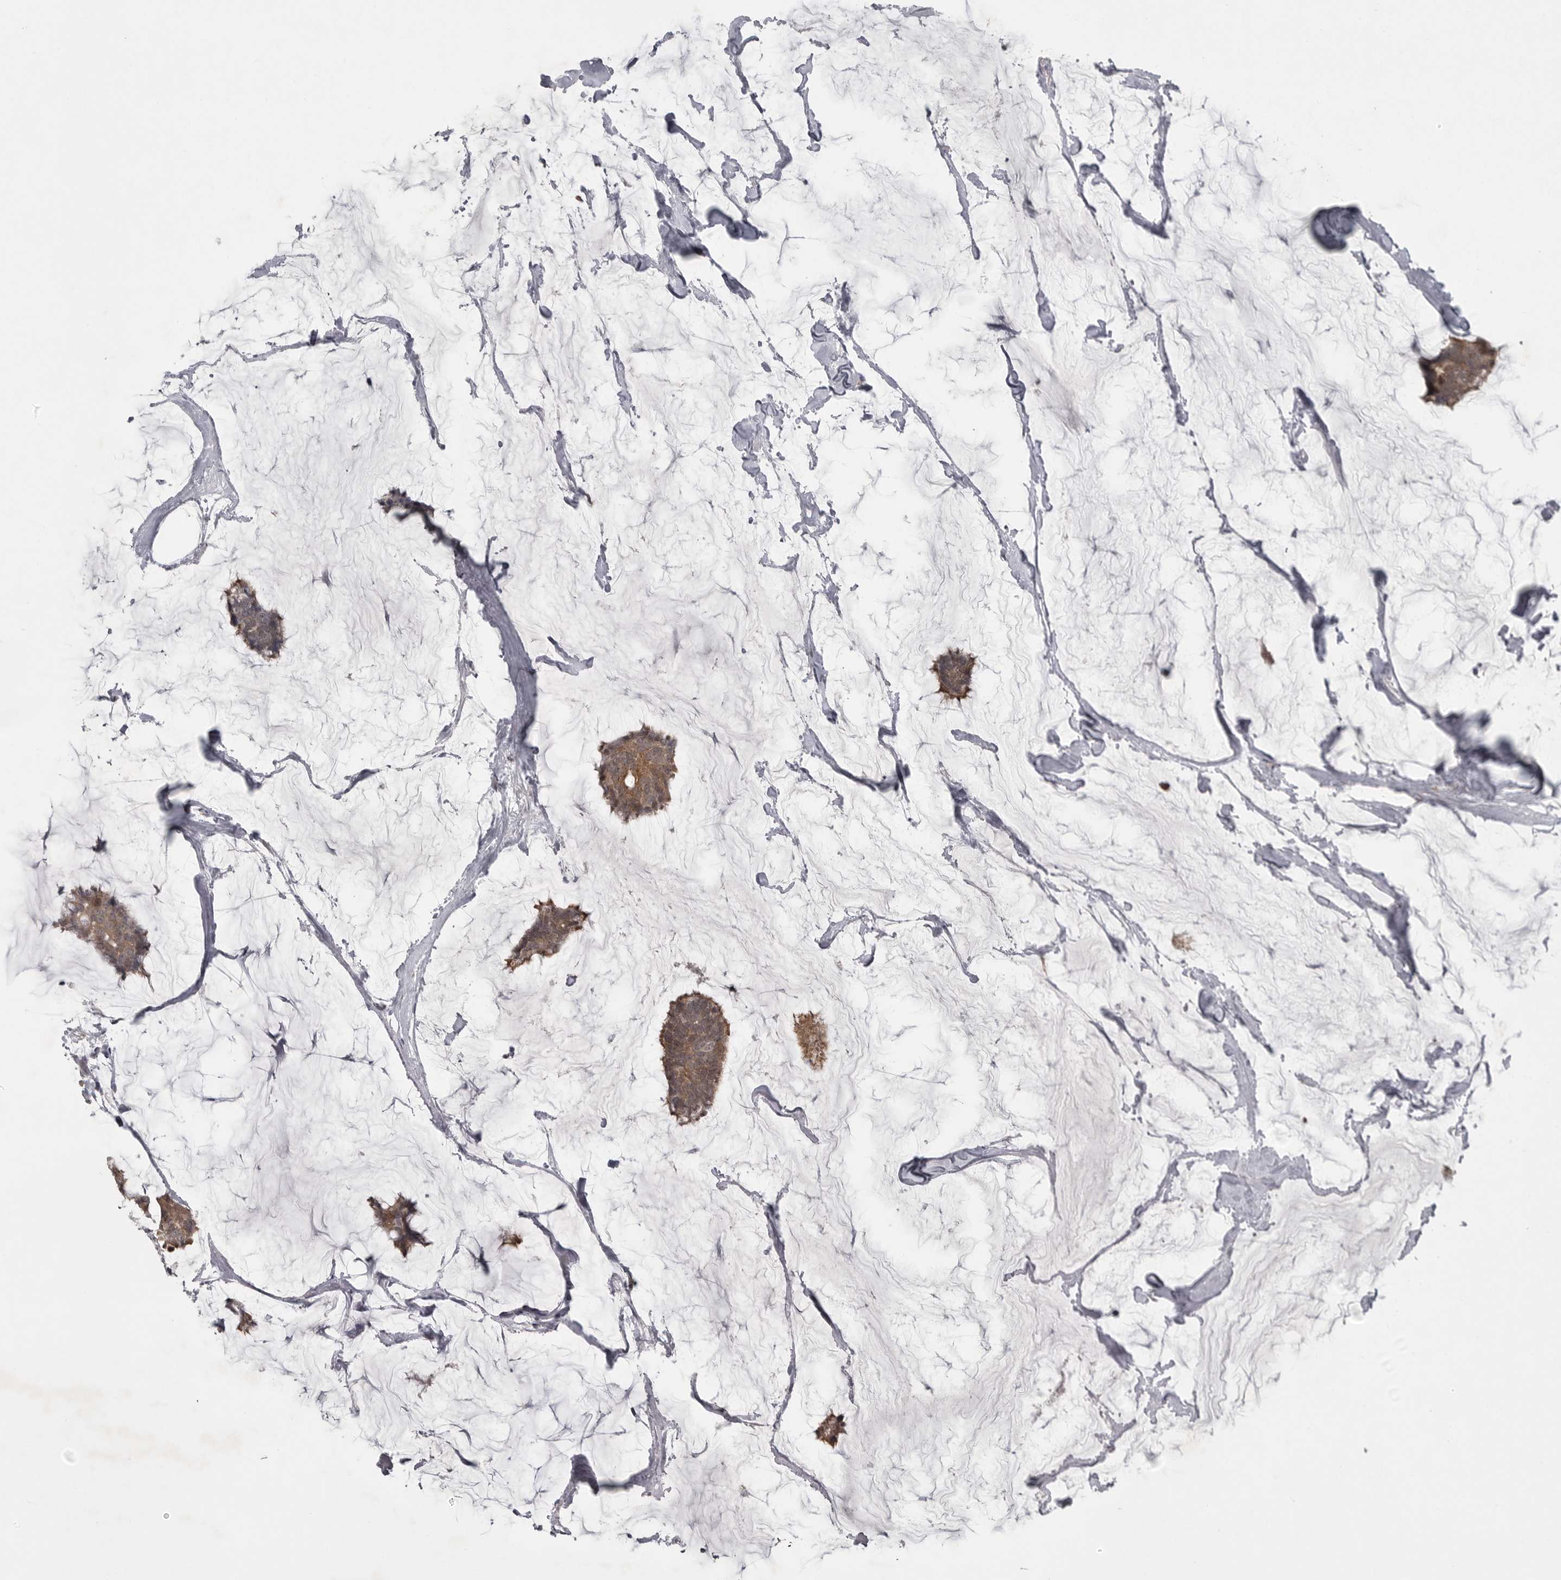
{"staining": {"intensity": "moderate", "quantity": ">75%", "location": "cytoplasmic/membranous"}, "tissue": "breast cancer", "cell_type": "Tumor cells", "image_type": "cancer", "snomed": [{"axis": "morphology", "description": "Duct carcinoma"}, {"axis": "topography", "description": "Breast"}], "caption": "Breast cancer (infiltrating ductal carcinoma) stained for a protein (brown) reveals moderate cytoplasmic/membranous positive positivity in about >75% of tumor cells.", "gene": "PHF13", "patient": {"sex": "female", "age": 93}}